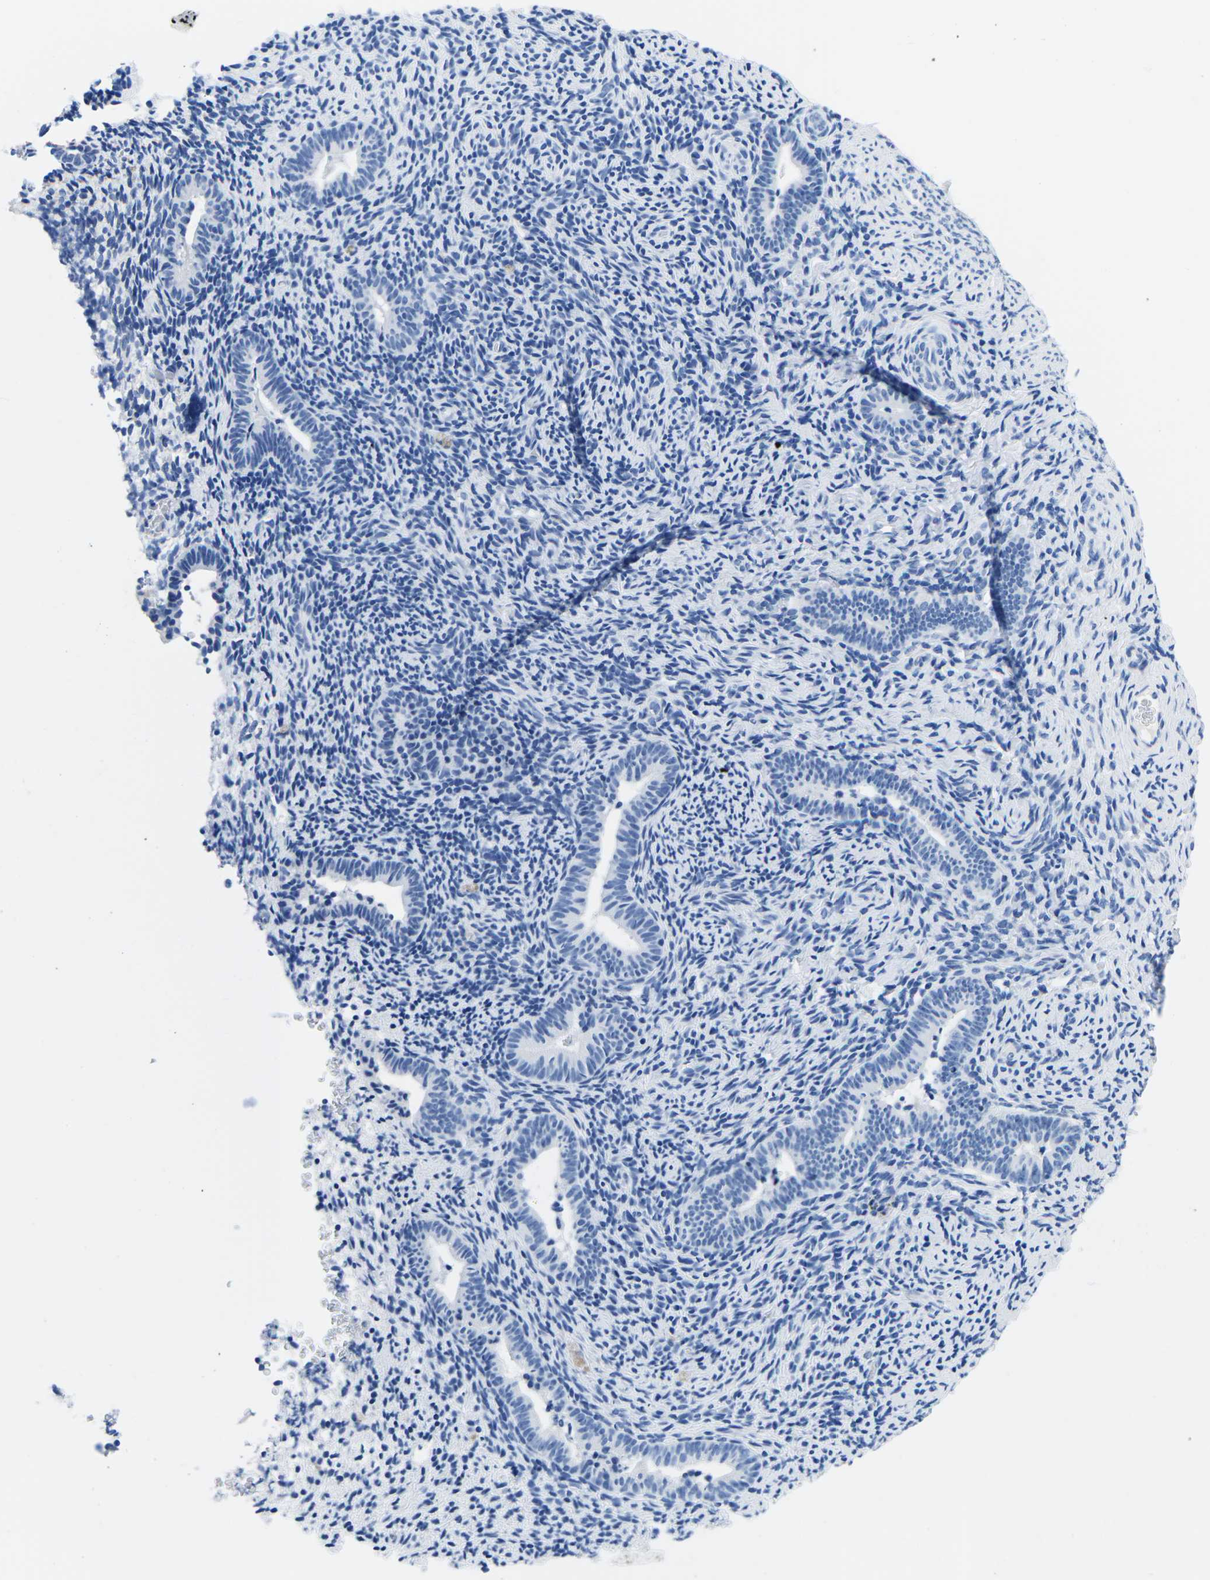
{"staining": {"intensity": "negative", "quantity": "none", "location": "none"}, "tissue": "endometrium", "cell_type": "Cells in endometrial stroma", "image_type": "normal", "snomed": [{"axis": "morphology", "description": "Normal tissue, NOS"}, {"axis": "topography", "description": "Endometrium"}], "caption": "The immunohistochemistry (IHC) image has no significant positivity in cells in endometrial stroma of endometrium.", "gene": "CYP1A2", "patient": {"sex": "female", "age": 51}}